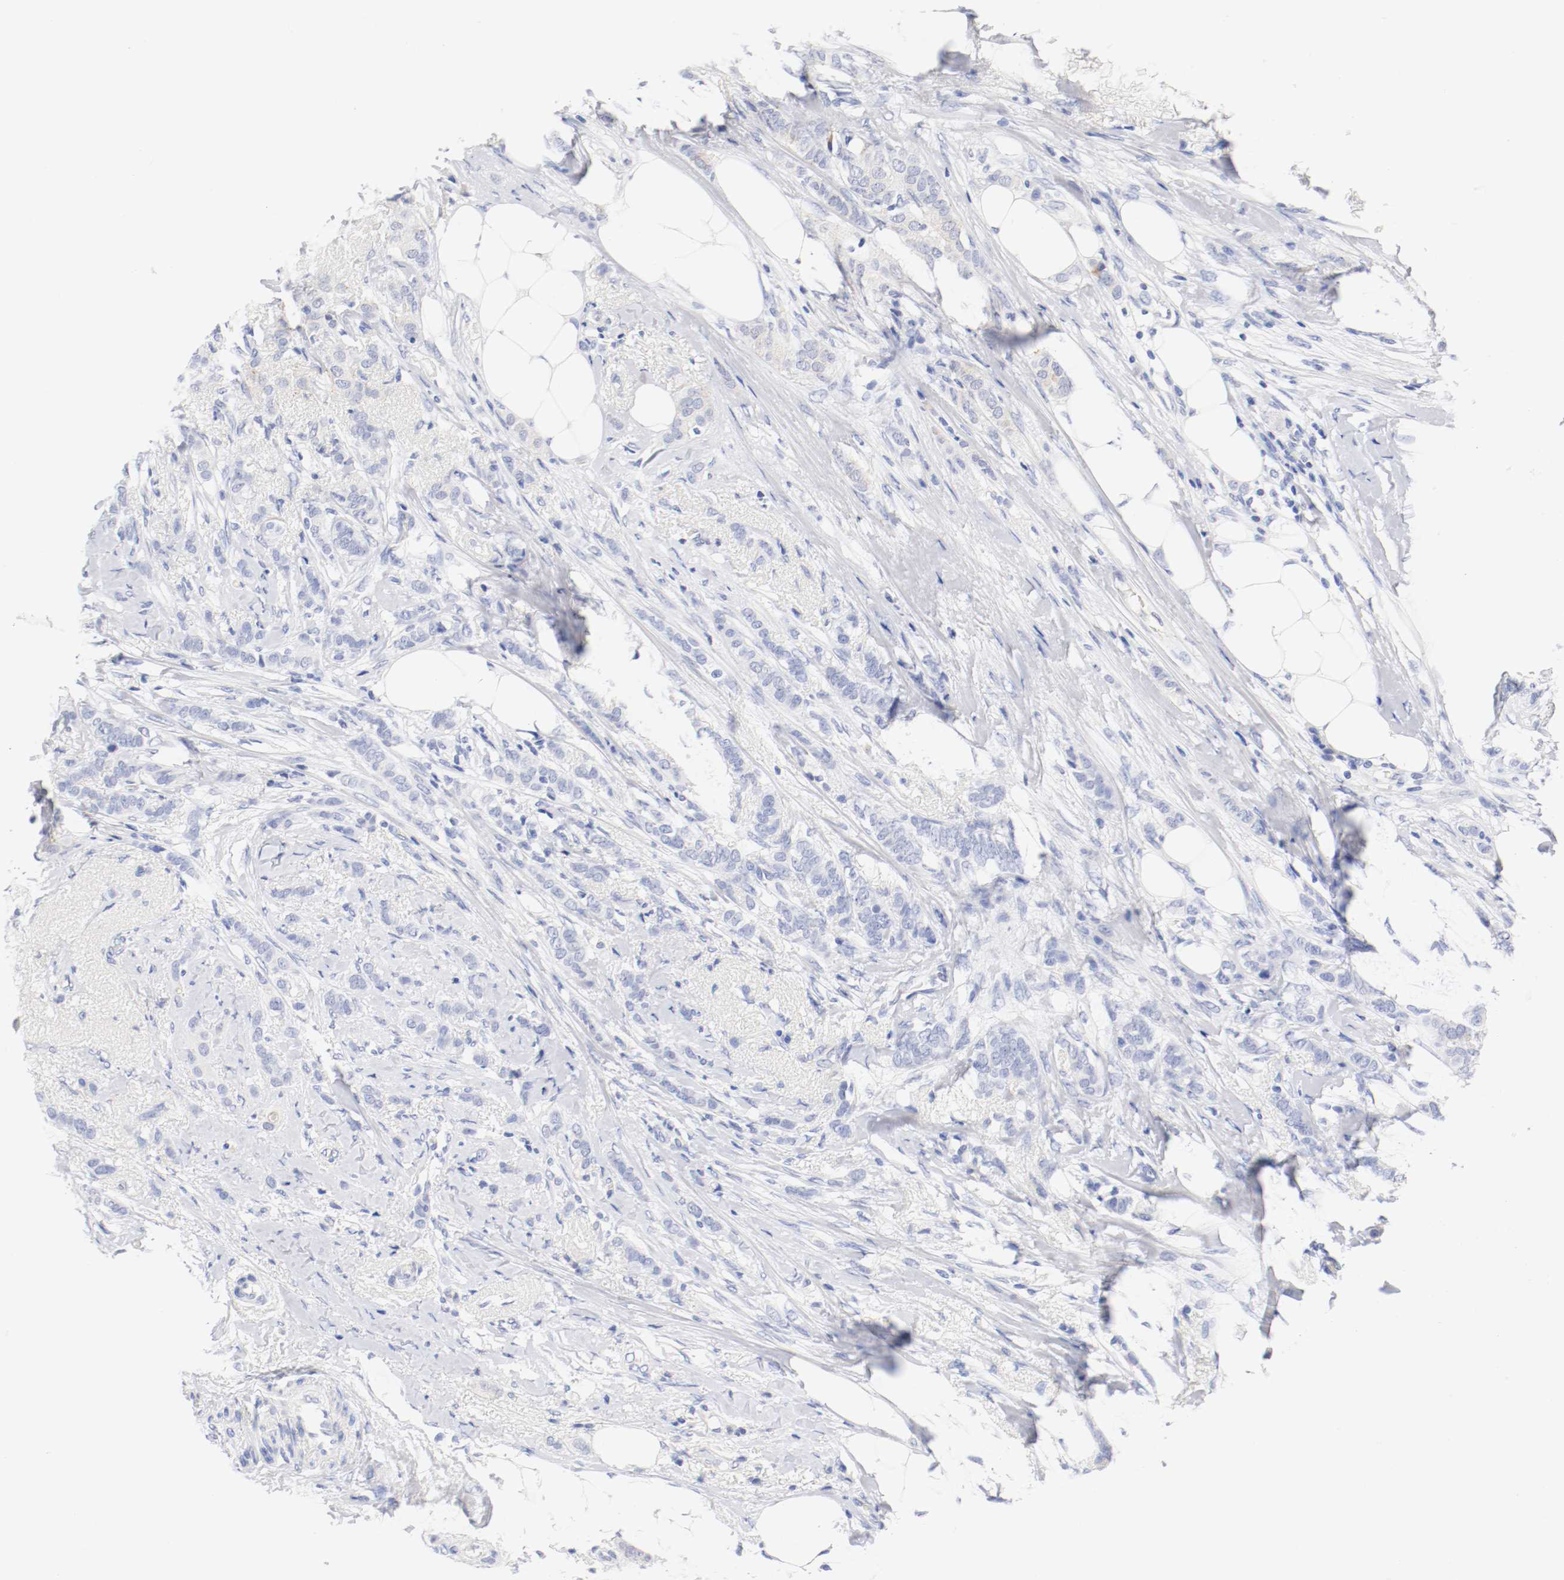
{"staining": {"intensity": "negative", "quantity": "none", "location": "none"}, "tissue": "breast cancer", "cell_type": "Tumor cells", "image_type": "cancer", "snomed": [{"axis": "morphology", "description": "Lobular carcinoma"}, {"axis": "topography", "description": "Breast"}], "caption": "The photomicrograph shows no staining of tumor cells in breast cancer (lobular carcinoma).", "gene": "HOMER1", "patient": {"sex": "female", "age": 55}}